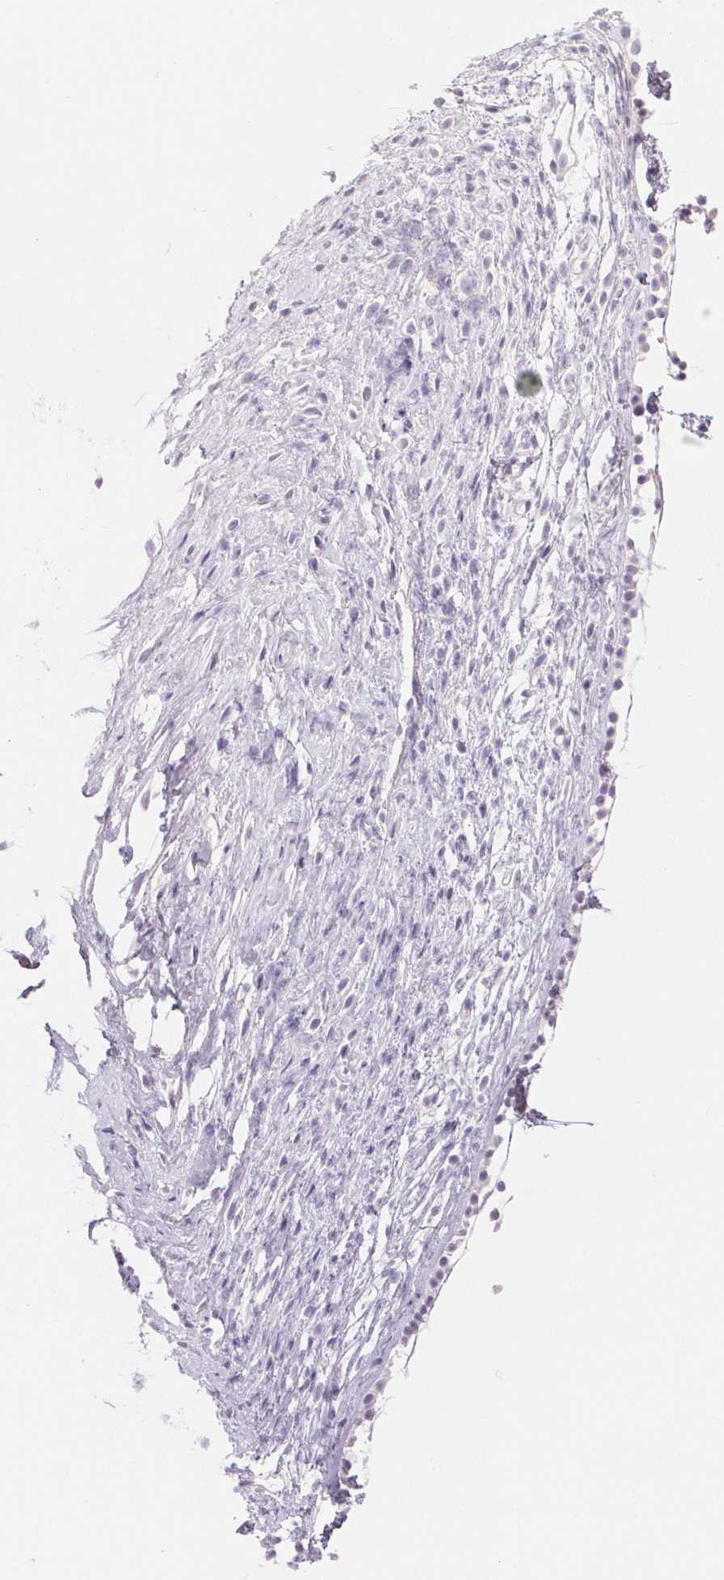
{"staining": {"intensity": "negative", "quantity": "none", "location": "none"}, "tissue": "nasopharynx", "cell_type": "Respiratory epithelial cells", "image_type": "normal", "snomed": [{"axis": "morphology", "description": "Normal tissue, NOS"}, {"axis": "topography", "description": "Nasopharynx"}], "caption": "DAB immunohistochemical staining of benign human nasopharynx shows no significant positivity in respiratory epithelial cells.", "gene": "MIOX", "patient": {"sex": "male", "age": 24}}